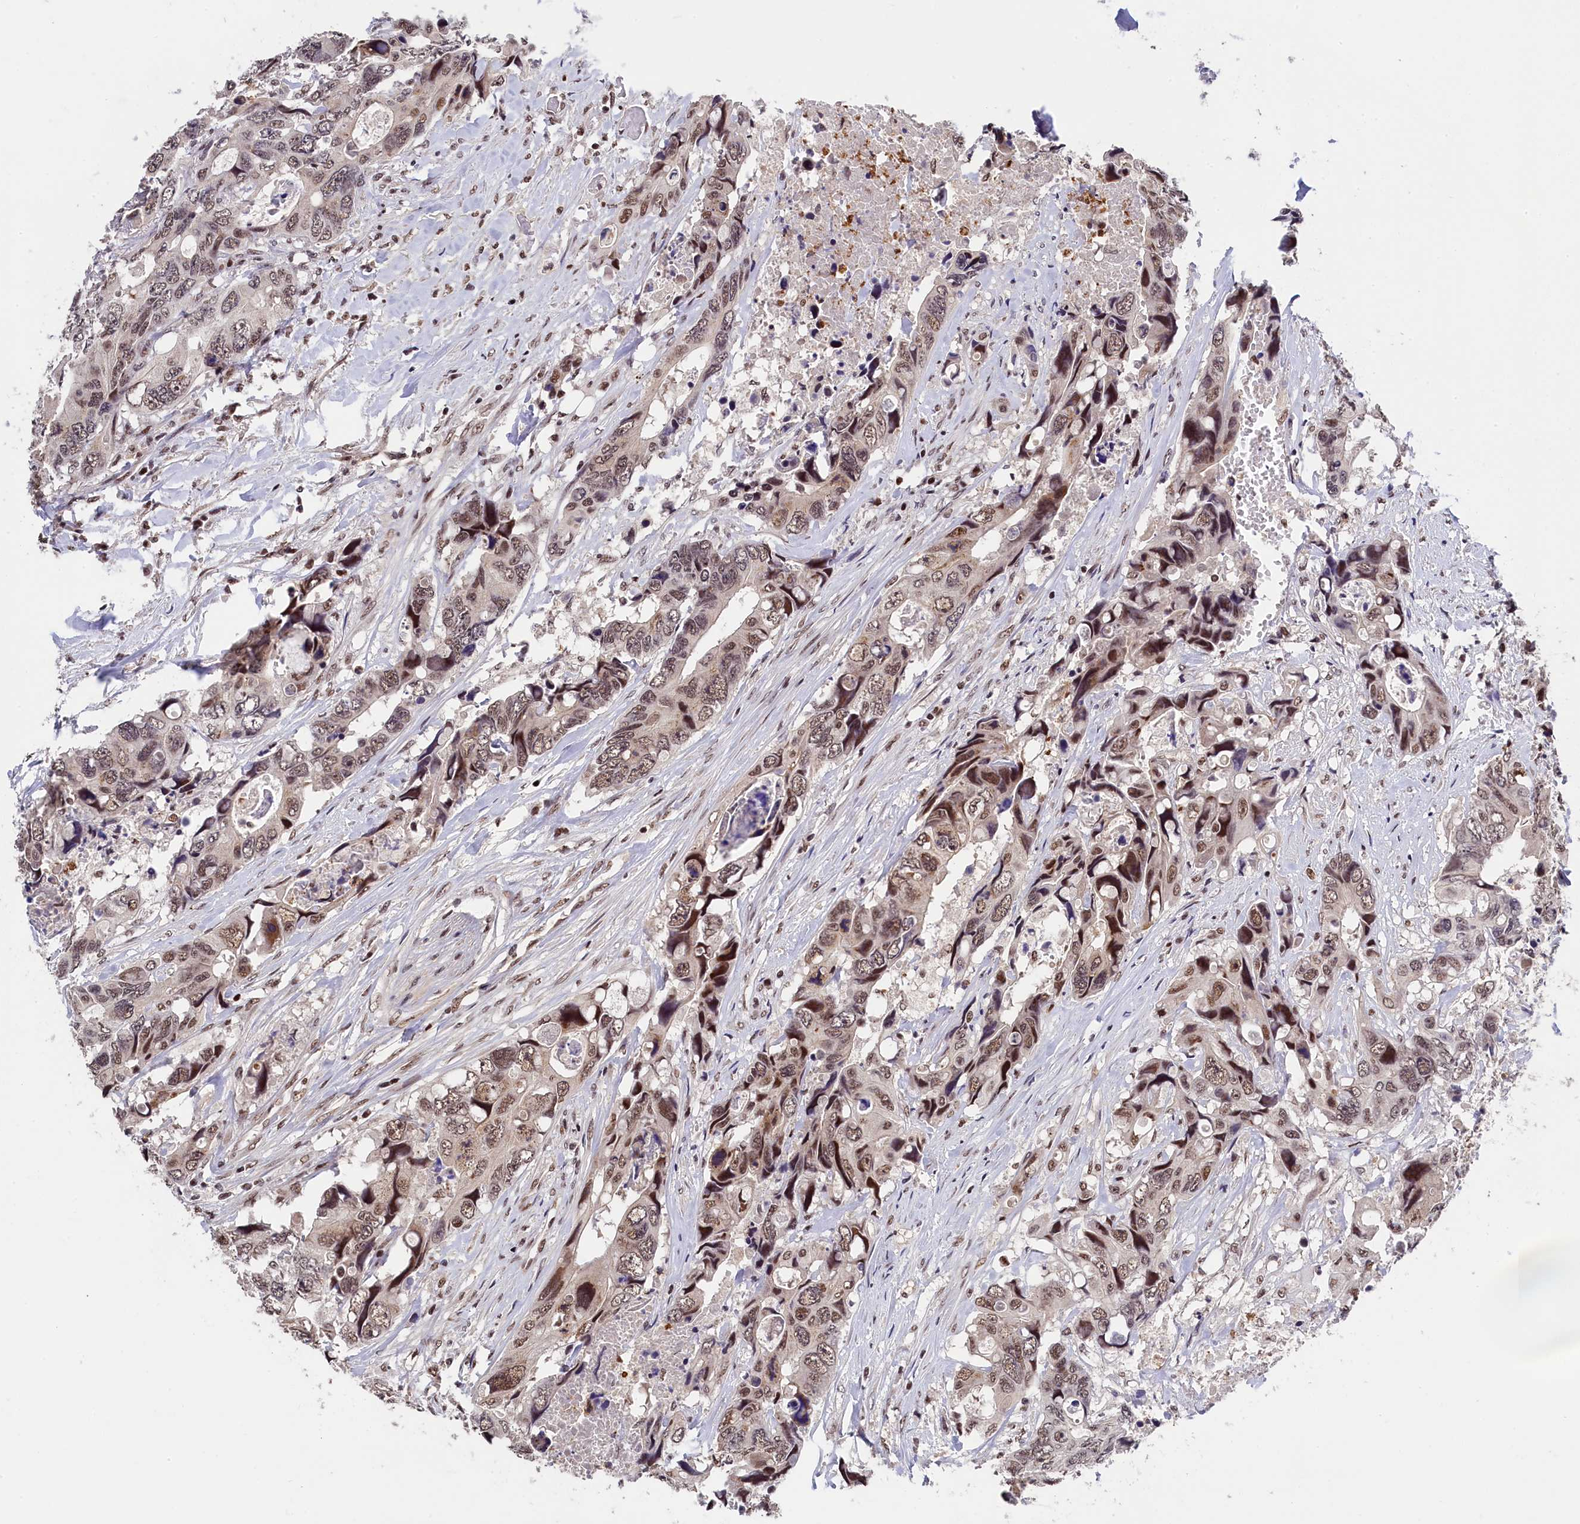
{"staining": {"intensity": "moderate", "quantity": ">75%", "location": "nuclear"}, "tissue": "colorectal cancer", "cell_type": "Tumor cells", "image_type": "cancer", "snomed": [{"axis": "morphology", "description": "Adenocarcinoma, NOS"}, {"axis": "topography", "description": "Rectum"}], "caption": "Colorectal adenocarcinoma stained with a brown dye displays moderate nuclear positive expression in approximately >75% of tumor cells.", "gene": "ADIG", "patient": {"sex": "male", "age": 57}}